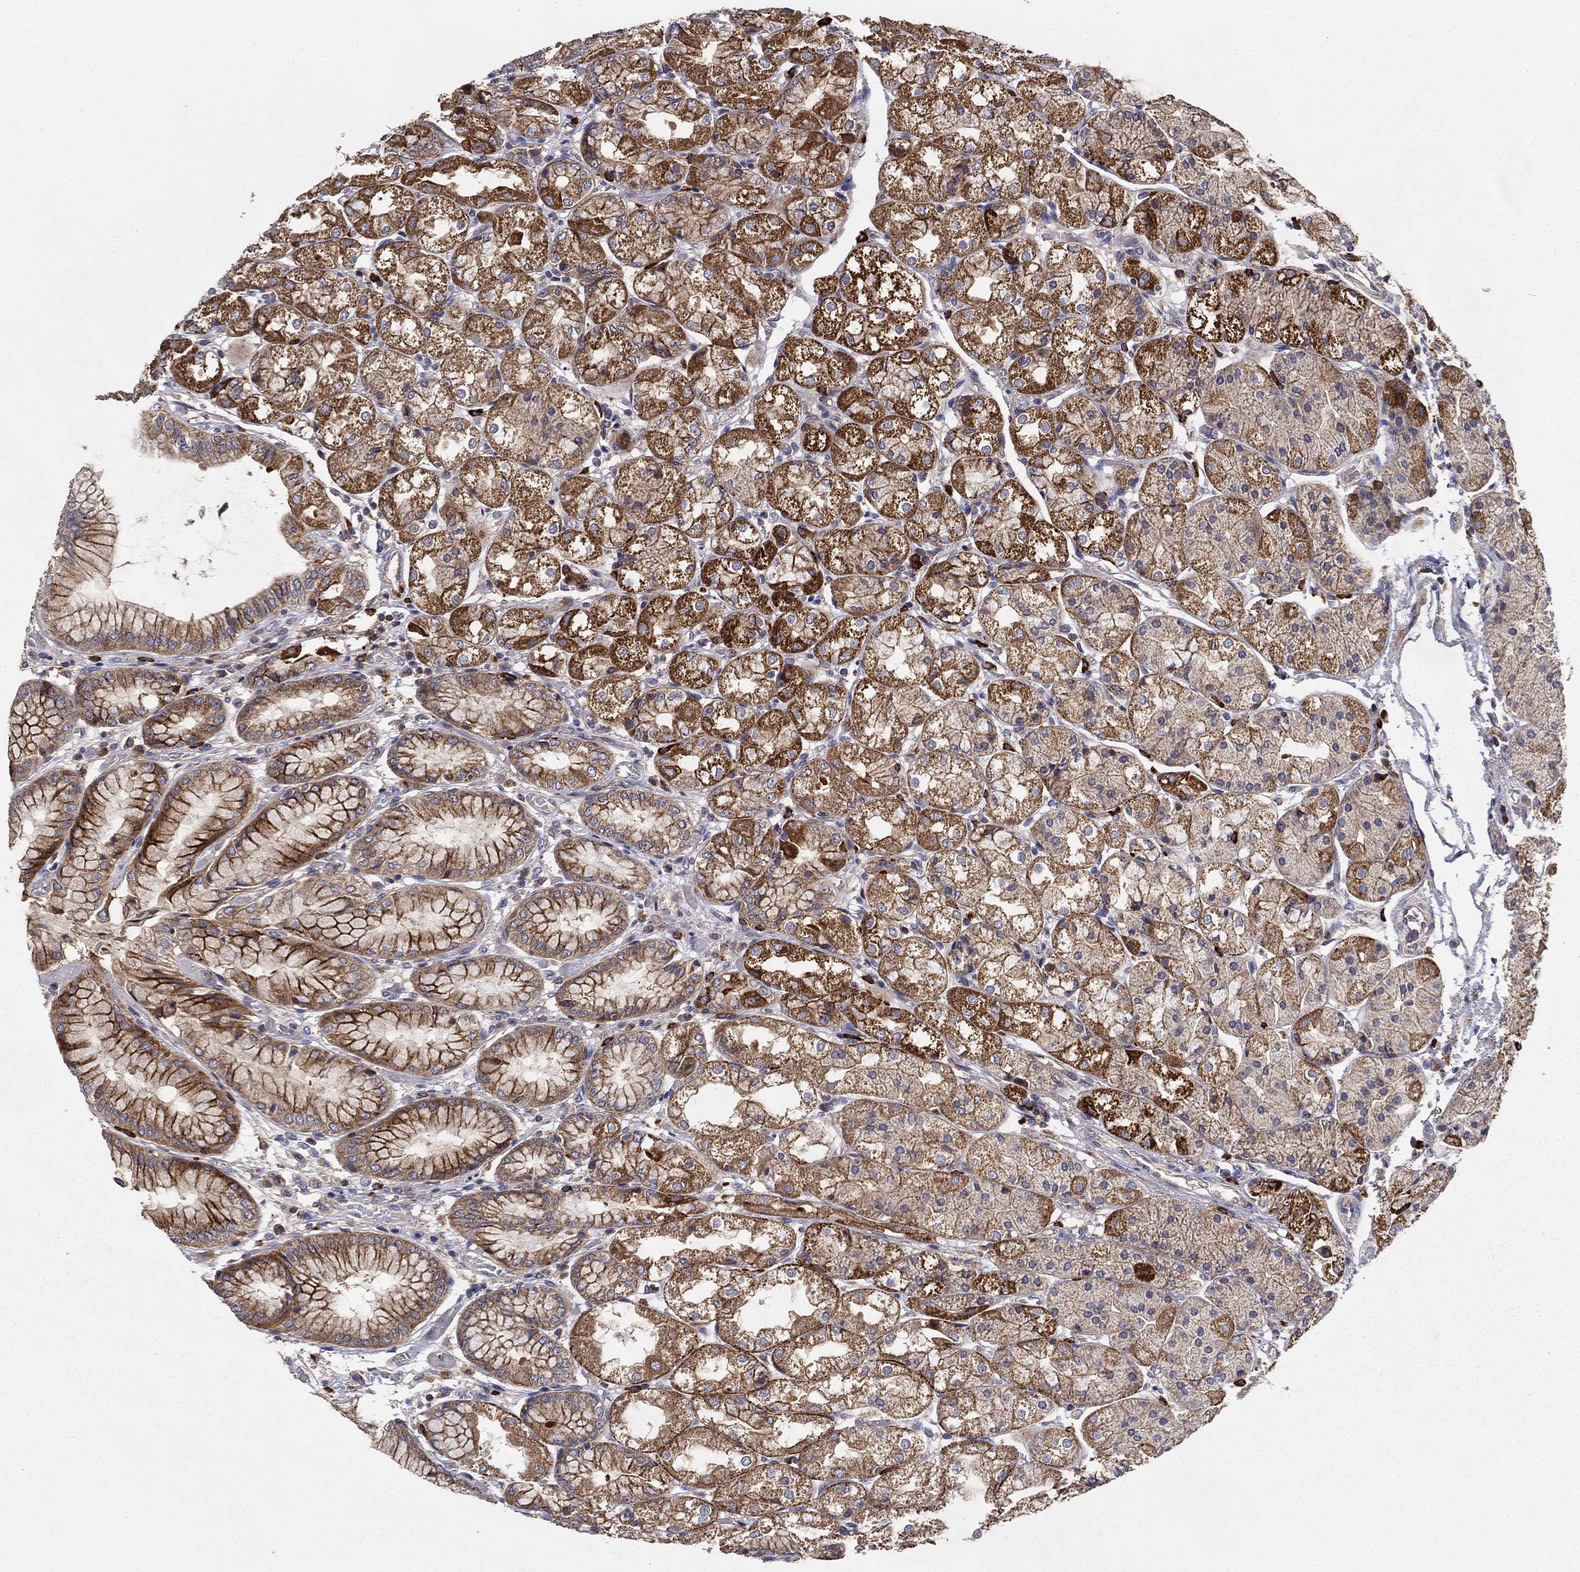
{"staining": {"intensity": "strong", "quantity": "25%-75%", "location": "cytoplasmic/membranous"}, "tissue": "stomach", "cell_type": "Glandular cells", "image_type": "normal", "snomed": [{"axis": "morphology", "description": "Normal tissue, NOS"}, {"axis": "topography", "description": "Stomach, upper"}], "caption": "Glandular cells exhibit high levels of strong cytoplasmic/membranous positivity in about 25%-75% of cells in unremarkable stomach.", "gene": "ALDH4A1", "patient": {"sex": "male", "age": 72}}